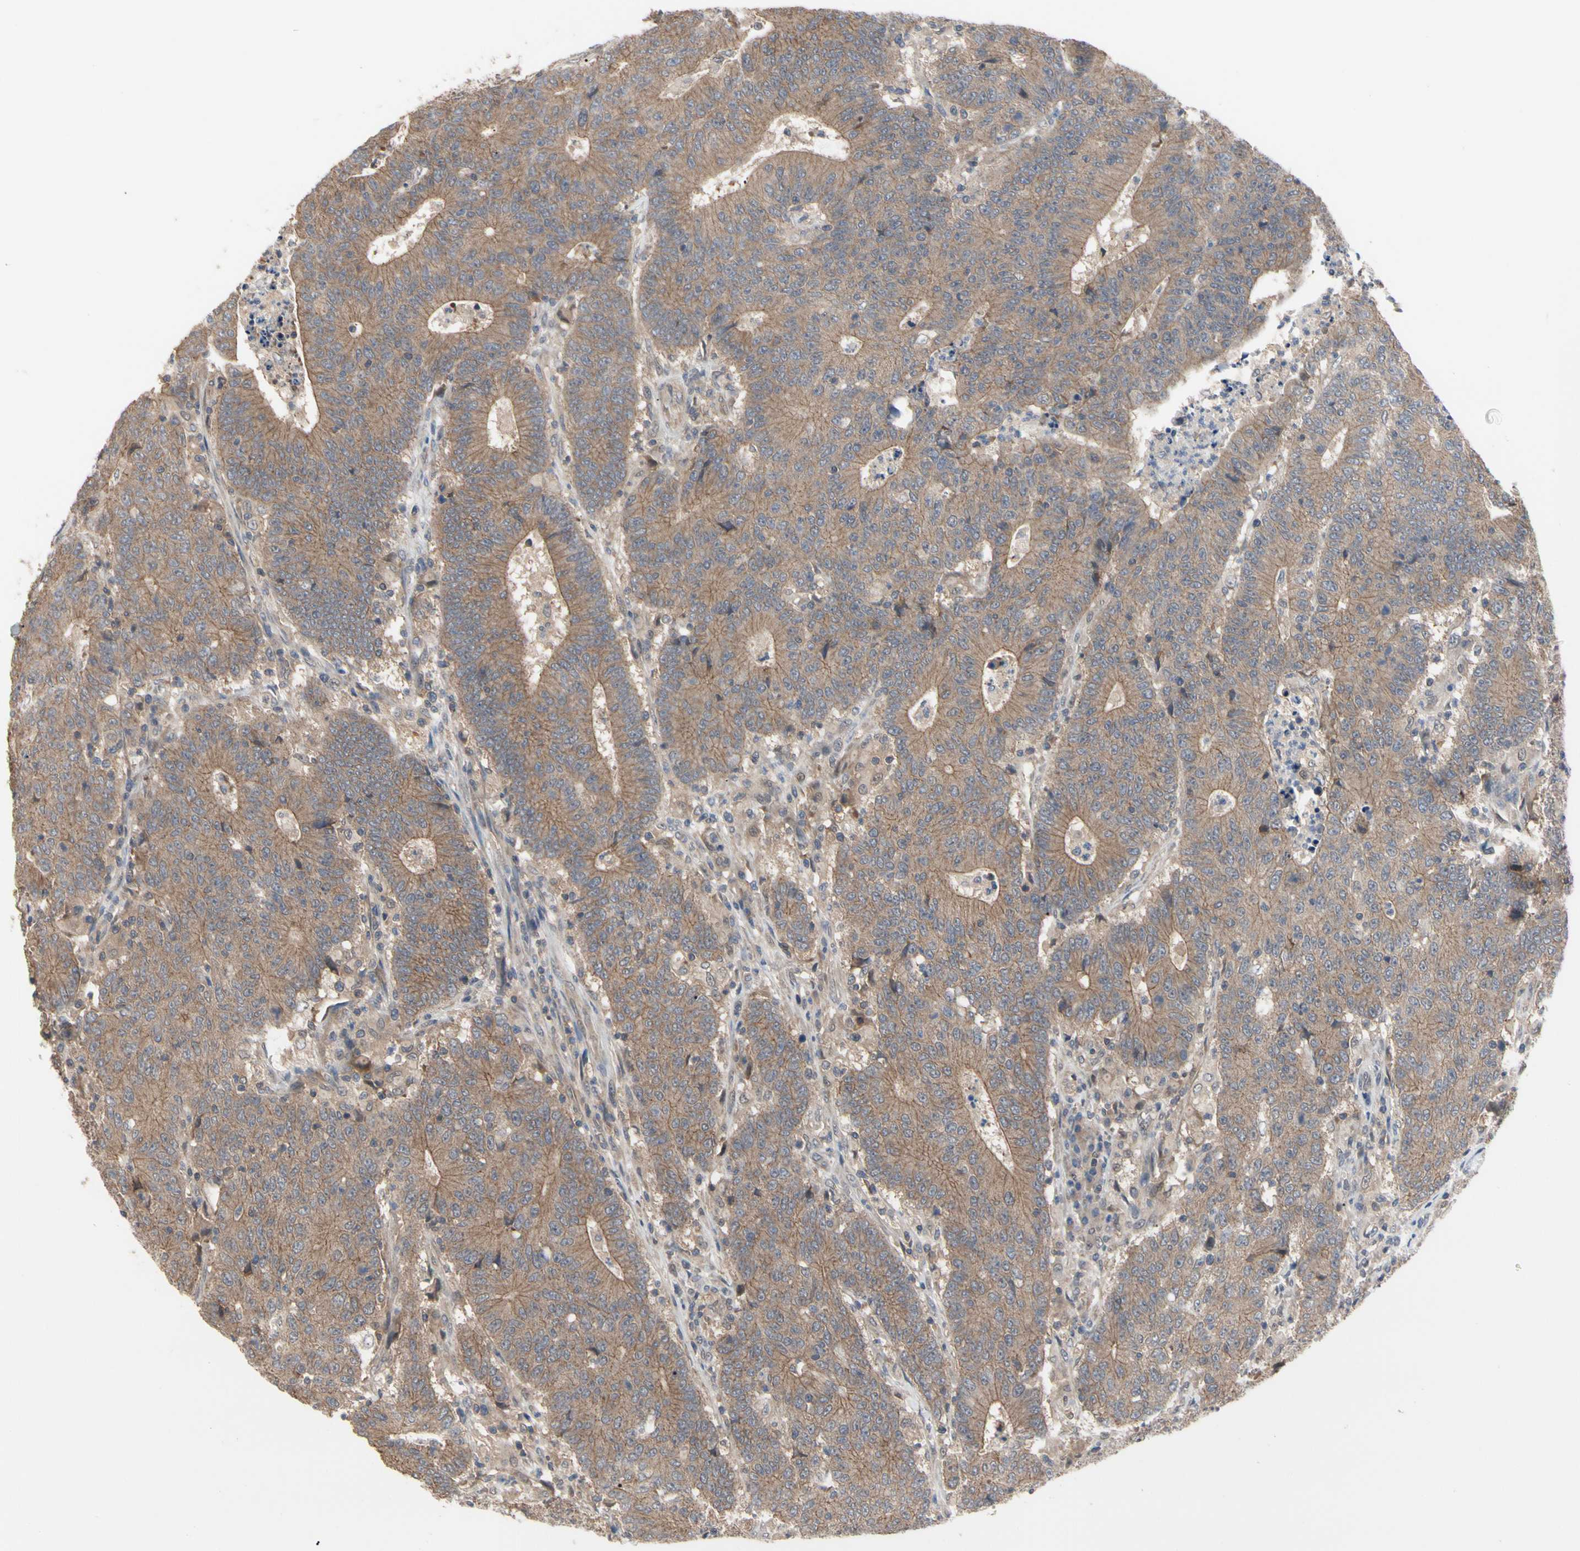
{"staining": {"intensity": "moderate", "quantity": ">75%", "location": "cytoplasmic/membranous"}, "tissue": "colorectal cancer", "cell_type": "Tumor cells", "image_type": "cancer", "snomed": [{"axis": "morphology", "description": "Normal tissue, NOS"}, {"axis": "morphology", "description": "Adenocarcinoma, NOS"}, {"axis": "topography", "description": "Colon"}], "caption": "Tumor cells exhibit moderate cytoplasmic/membranous expression in approximately >75% of cells in colorectal cancer. (Stains: DAB (3,3'-diaminobenzidine) in brown, nuclei in blue, Microscopy: brightfield microscopy at high magnification).", "gene": "DPP8", "patient": {"sex": "female", "age": 75}}